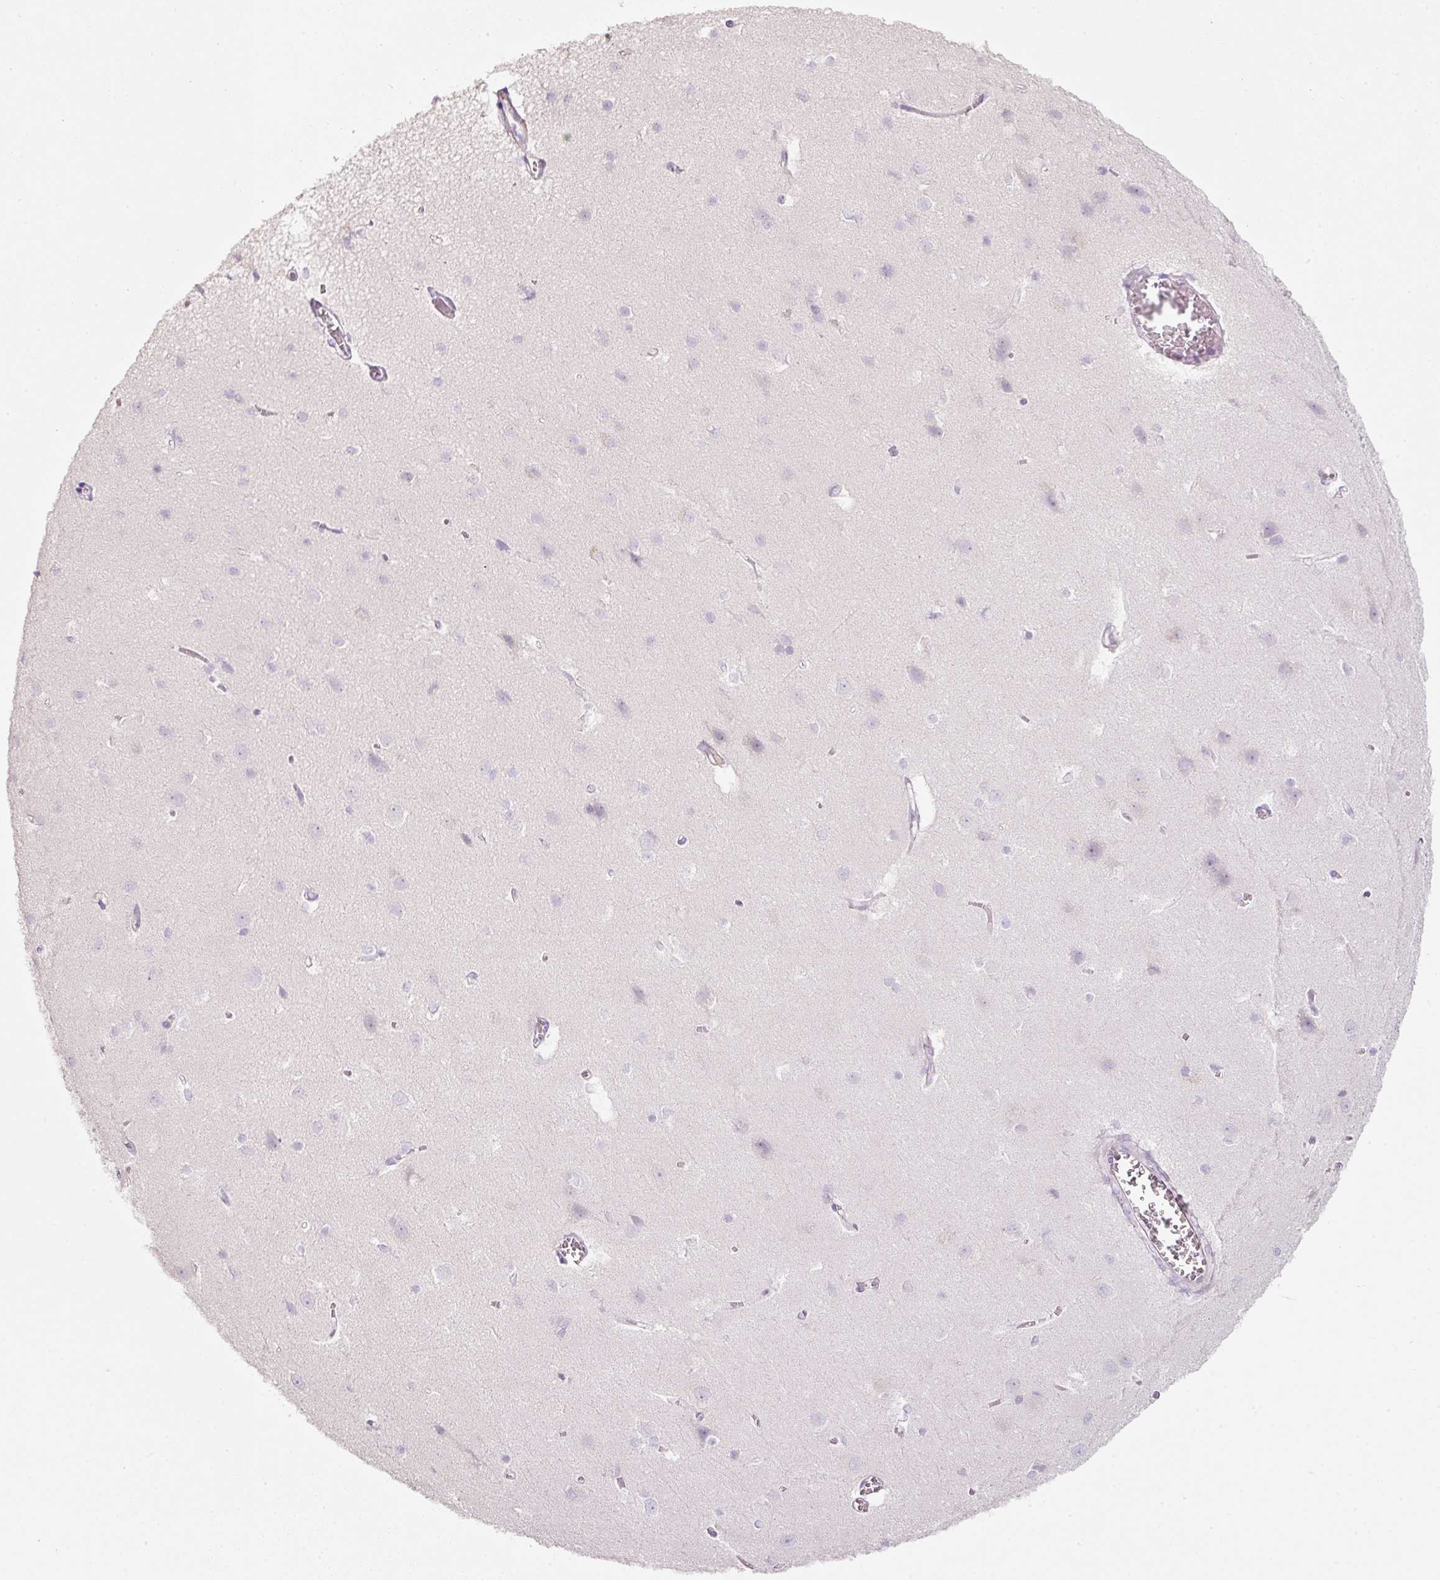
{"staining": {"intensity": "negative", "quantity": "none", "location": "none"}, "tissue": "cerebral cortex", "cell_type": "Endothelial cells", "image_type": "normal", "snomed": [{"axis": "morphology", "description": "Normal tissue, NOS"}, {"axis": "topography", "description": "Cerebral cortex"}], "caption": "This is a histopathology image of immunohistochemistry staining of normal cerebral cortex, which shows no expression in endothelial cells.", "gene": "PDXDC1", "patient": {"sex": "male", "age": 37}}